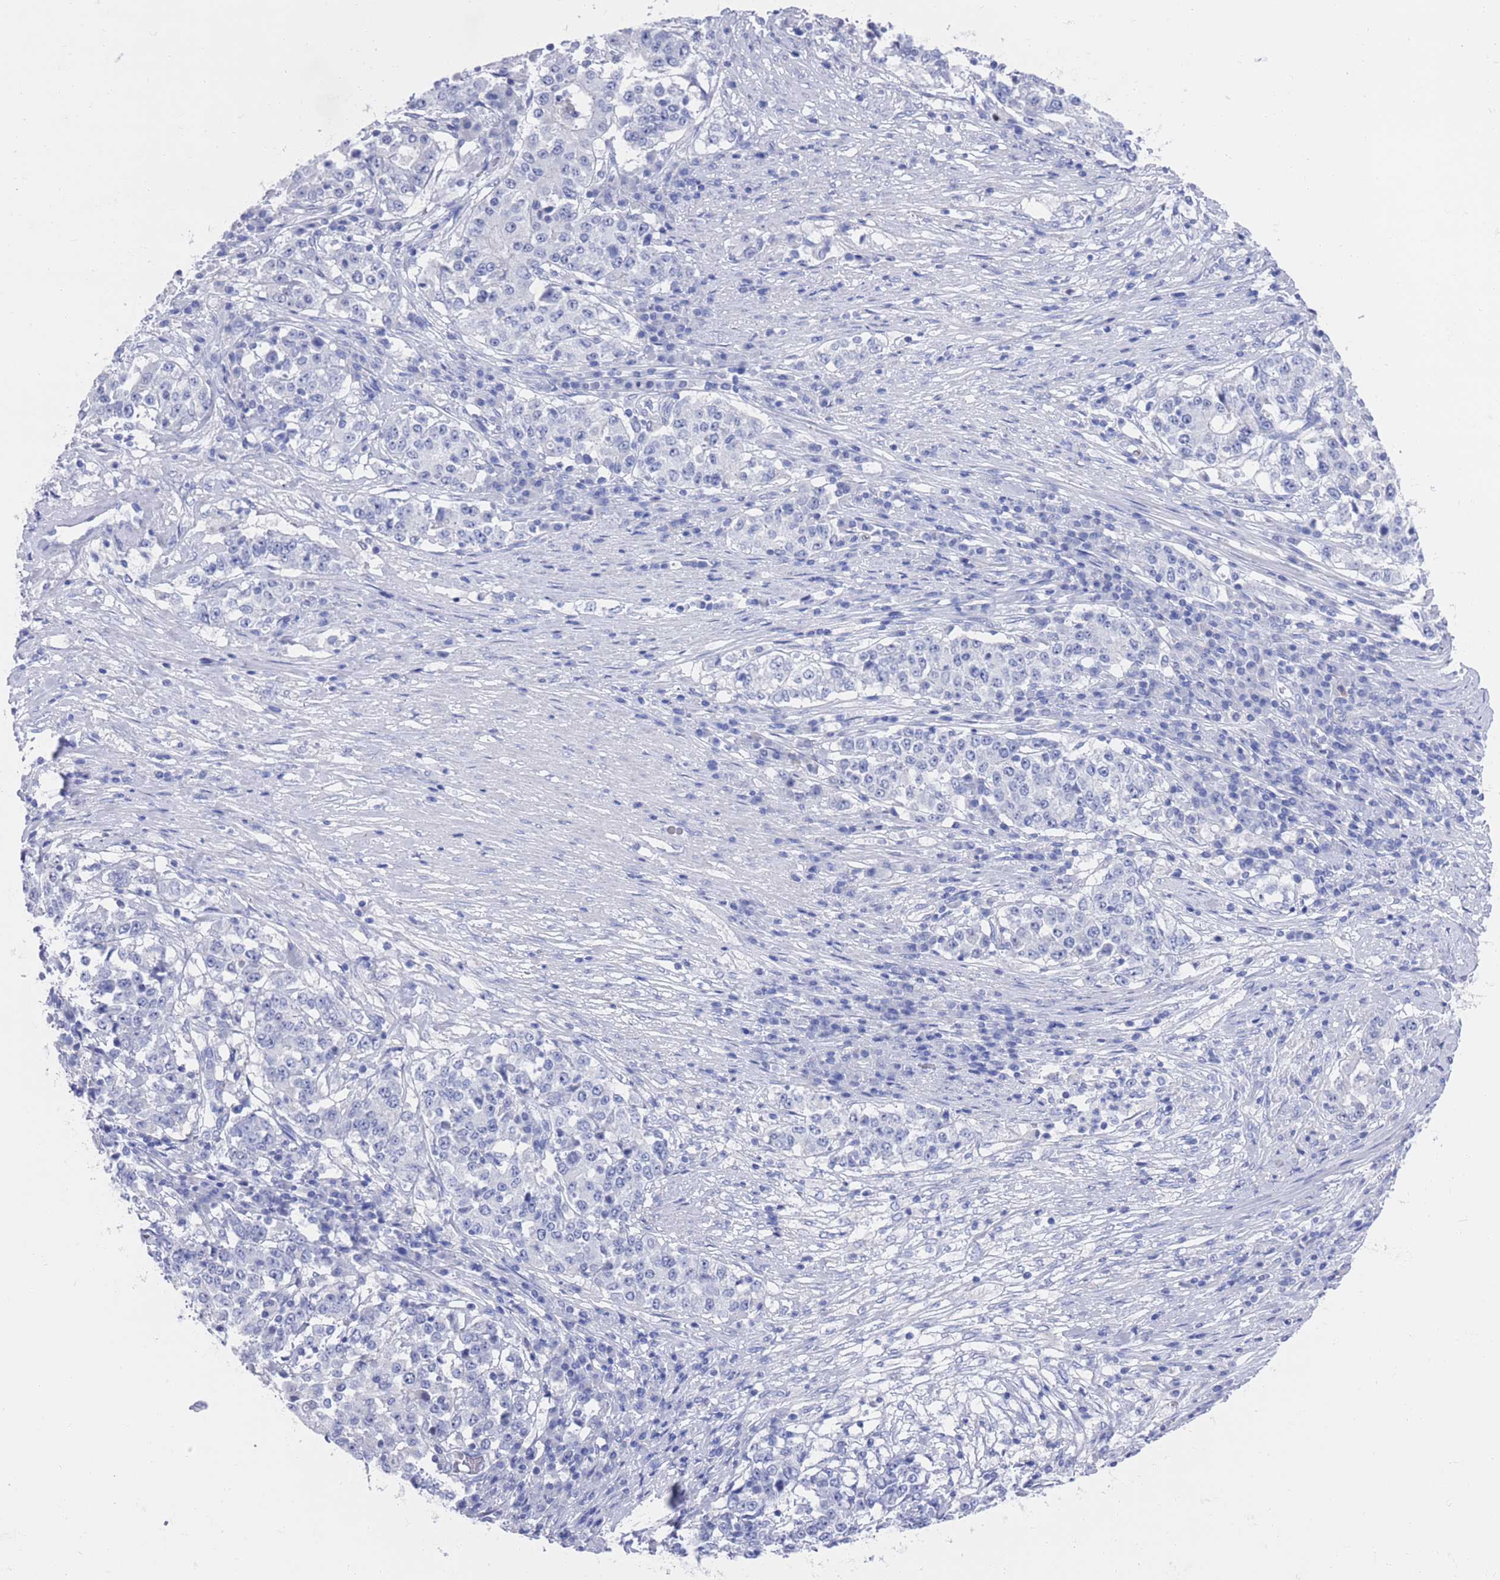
{"staining": {"intensity": "negative", "quantity": "none", "location": "none"}, "tissue": "stomach cancer", "cell_type": "Tumor cells", "image_type": "cancer", "snomed": [{"axis": "morphology", "description": "Adenocarcinoma, NOS"}, {"axis": "topography", "description": "Stomach"}], "caption": "This photomicrograph is of stomach cancer (adenocarcinoma) stained with IHC to label a protein in brown with the nuclei are counter-stained blue. There is no positivity in tumor cells.", "gene": "MTMR2", "patient": {"sex": "male", "age": 59}}